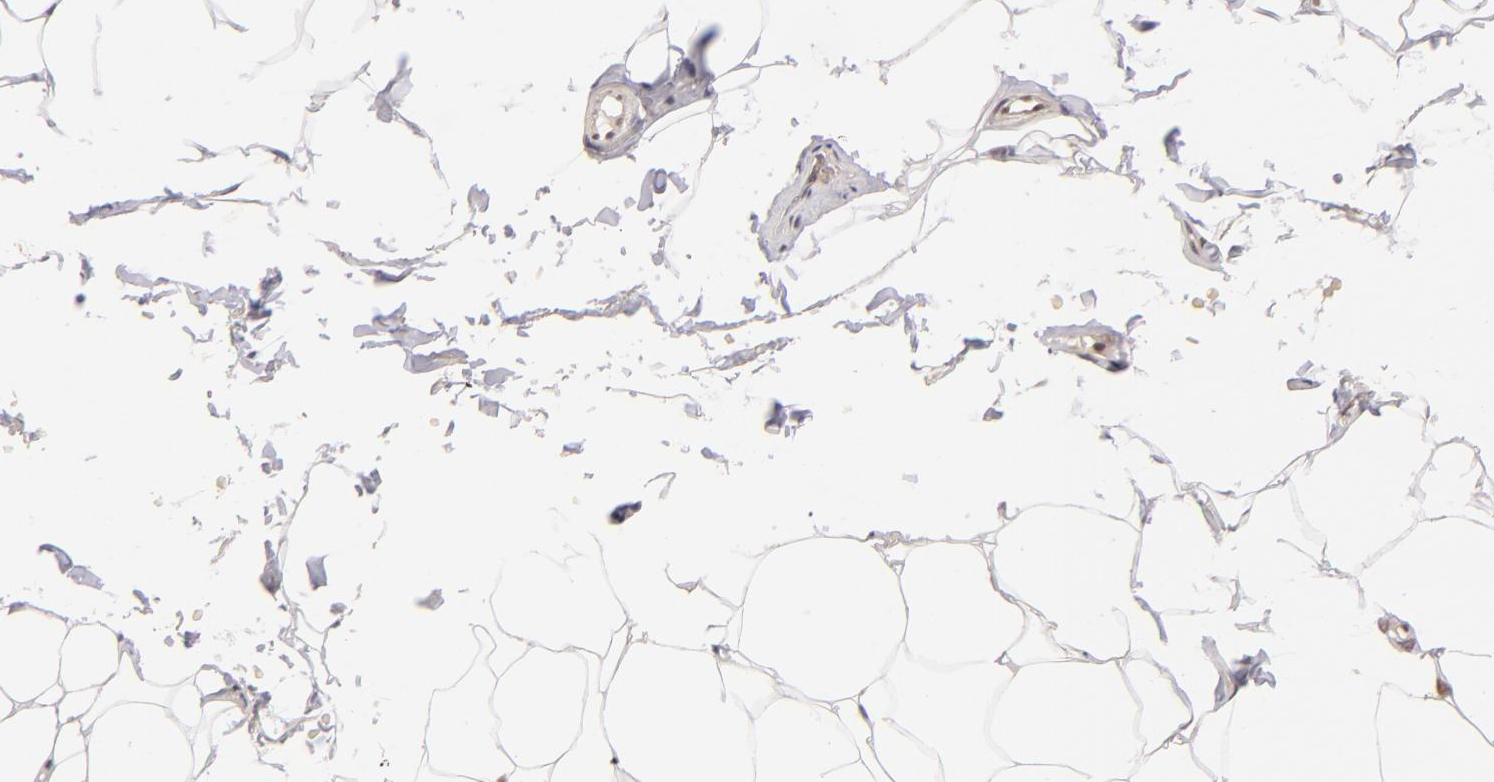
{"staining": {"intensity": "moderate", "quantity": ">75%", "location": "cytoplasmic/membranous"}, "tissue": "adipose tissue", "cell_type": "Adipocytes", "image_type": "normal", "snomed": [{"axis": "morphology", "description": "Normal tissue, NOS"}, {"axis": "topography", "description": "Soft tissue"}, {"axis": "topography", "description": "Peripheral nerve tissue"}], "caption": "This is a photomicrograph of immunohistochemistry staining of normal adipose tissue, which shows moderate staining in the cytoplasmic/membranous of adipocytes.", "gene": "RARB", "patient": {"sex": "female", "age": 68}}